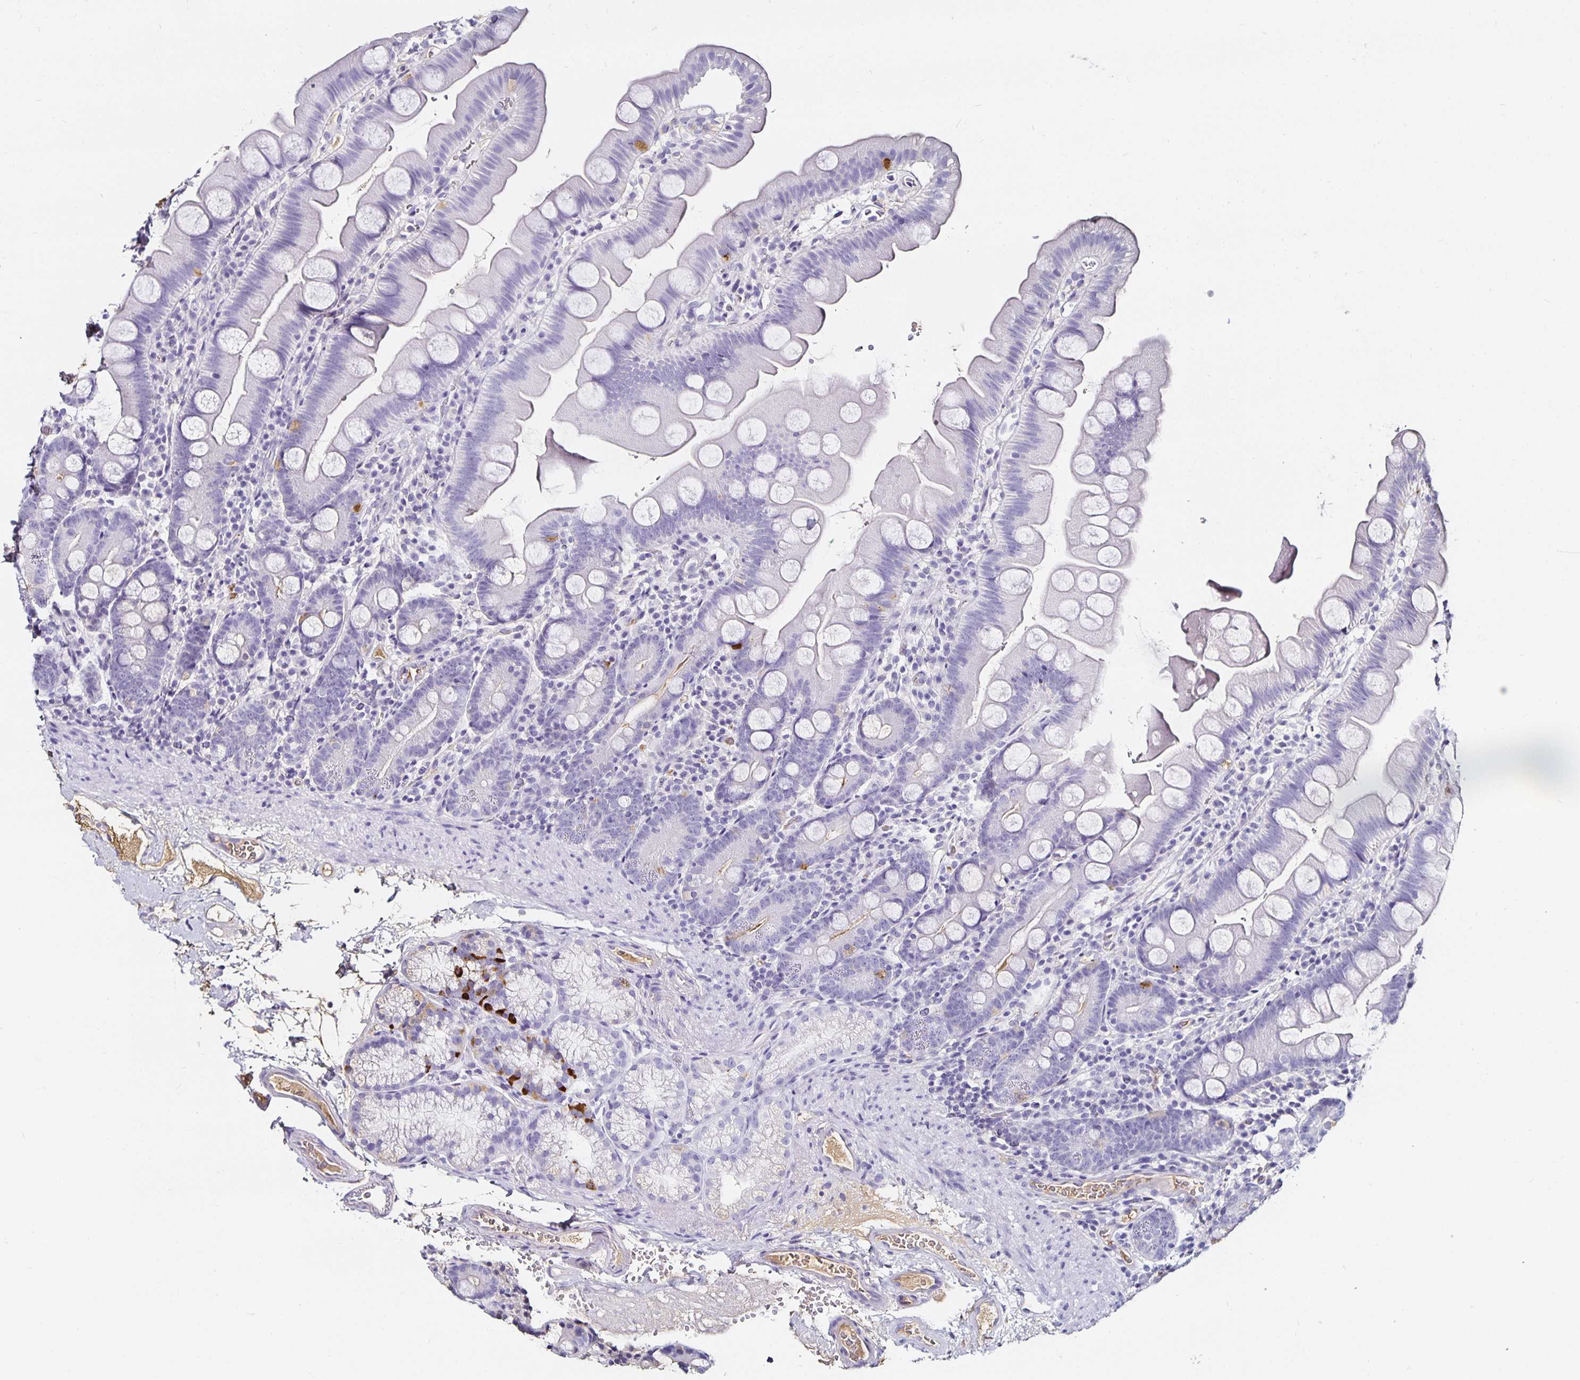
{"staining": {"intensity": "negative", "quantity": "none", "location": "none"}, "tissue": "small intestine", "cell_type": "Glandular cells", "image_type": "normal", "snomed": [{"axis": "morphology", "description": "Normal tissue, NOS"}, {"axis": "topography", "description": "Small intestine"}], "caption": "This photomicrograph is of benign small intestine stained with immunohistochemistry to label a protein in brown with the nuclei are counter-stained blue. There is no staining in glandular cells.", "gene": "TTR", "patient": {"sex": "female", "age": 68}}